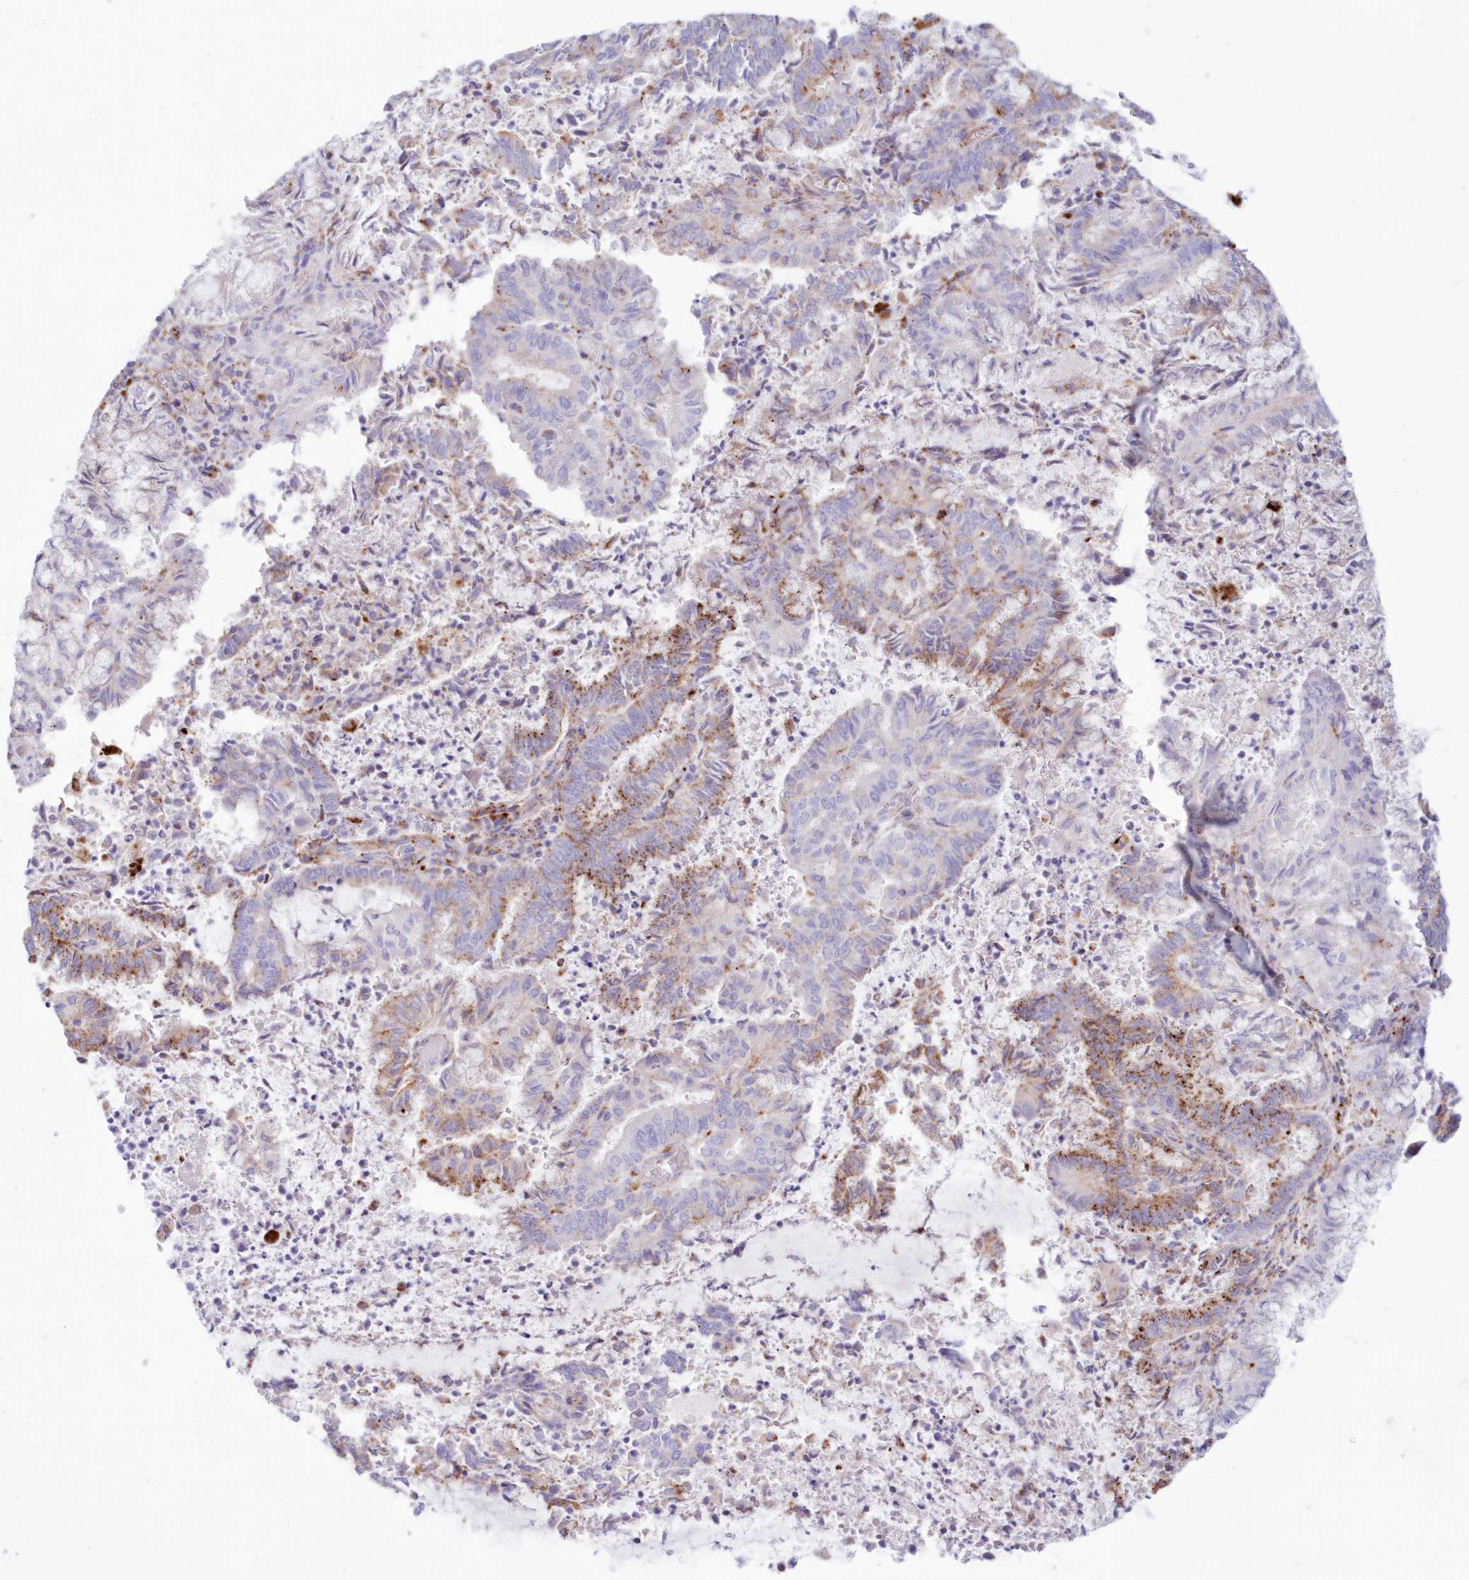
{"staining": {"intensity": "moderate", "quantity": "25%-75%", "location": "cytoplasmic/membranous"}, "tissue": "endometrial cancer", "cell_type": "Tumor cells", "image_type": "cancer", "snomed": [{"axis": "morphology", "description": "Adenocarcinoma, NOS"}, {"axis": "topography", "description": "Endometrium"}], "caption": "An image showing moderate cytoplasmic/membranous positivity in approximately 25%-75% of tumor cells in adenocarcinoma (endometrial), as visualized by brown immunohistochemical staining.", "gene": "TPP1", "patient": {"sex": "female", "age": 80}}